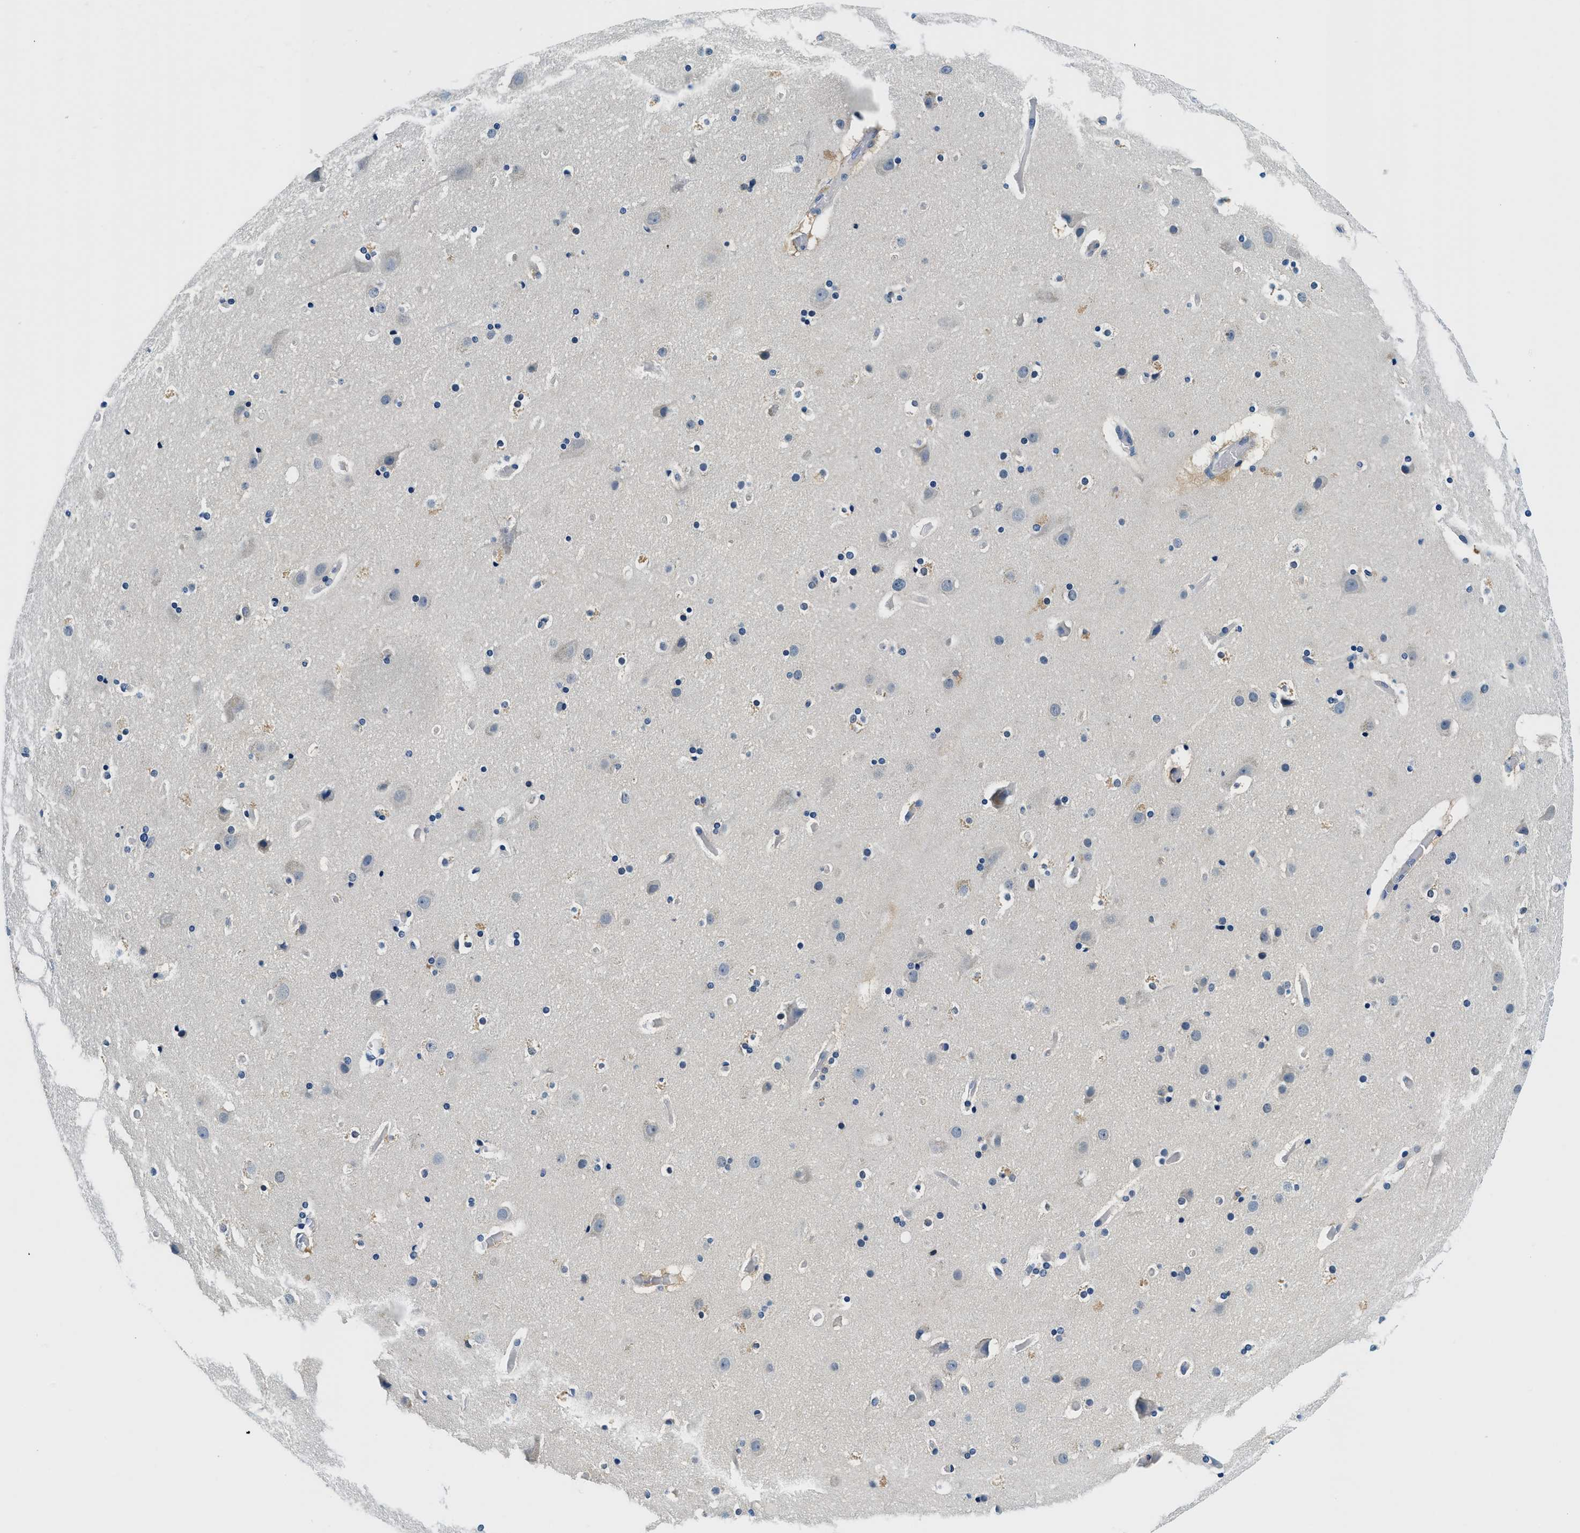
{"staining": {"intensity": "negative", "quantity": "none", "location": "none"}, "tissue": "cerebral cortex", "cell_type": "Endothelial cells", "image_type": "normal", "snomed": [{"axis": "morphology", "description": "Normal tissue, NOS"}, {"axis": "topography", "description": "Cerebral cortex"}], "caption": "High power microscopy micrograph of an immunohistochemistry image of unremarkable cerebral cortex, revealing no significant staining in endothelial cells.", "gene": "GSTM3", "patient": {"sex": "male", "age": 57}}